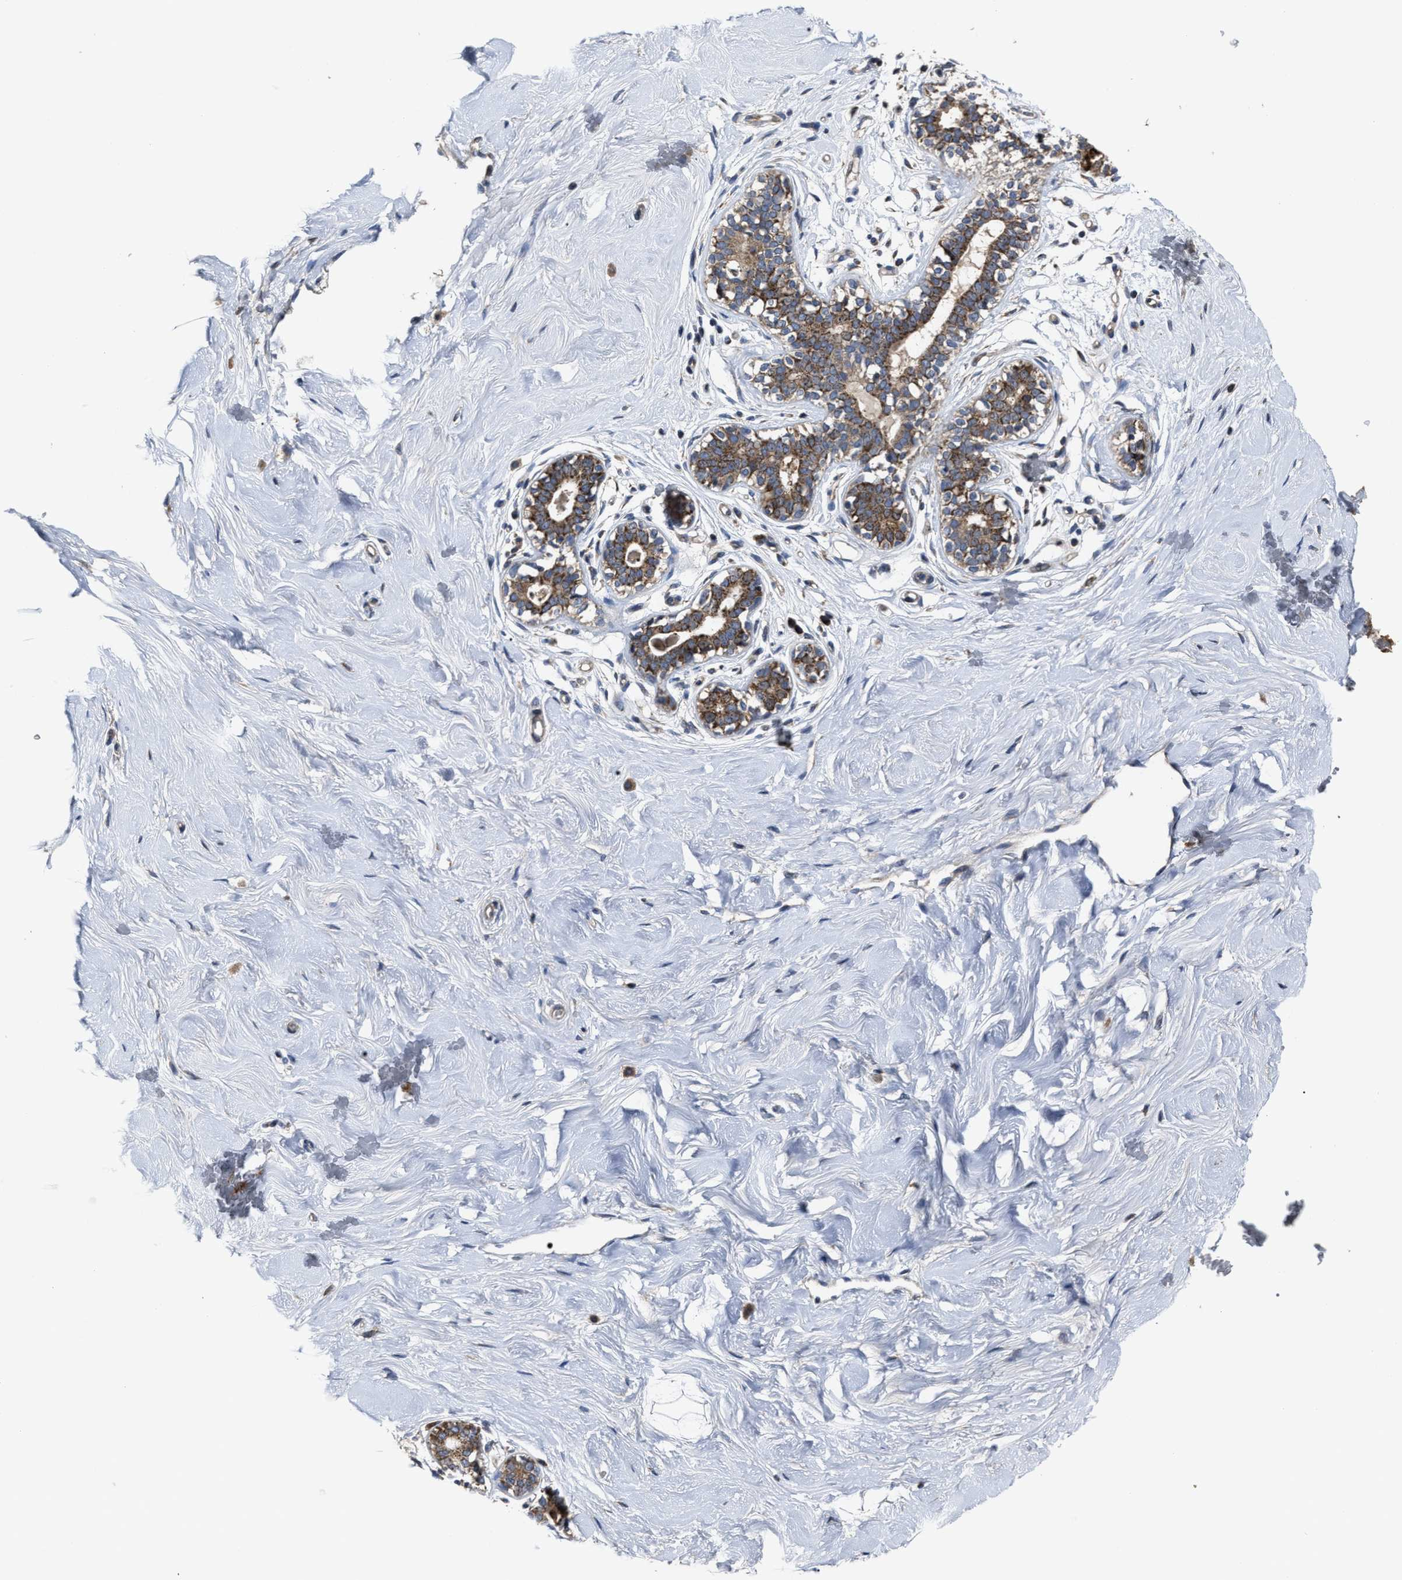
{"staining": {"intensity": "moderate", "quantity": "<25%", "location": "cytoplasmic/membranous"}, "tissue": "breast", "cell_type": "Adipocytes", "image_type": "normal", "snomed": [{"axis": "morphology", "description": "Normal tissue, NOS"}, {"axis": "topography", "description": "Breast"}], "caption": "Breast stained with immunohistochemistry (IHC) reveals moderate cytoplasmic/membranous staining in about <25% of adipocytes. Nuclei are stained in blue.", "gene": "PASK", "patient": {"sex": "female", "age": 23}}